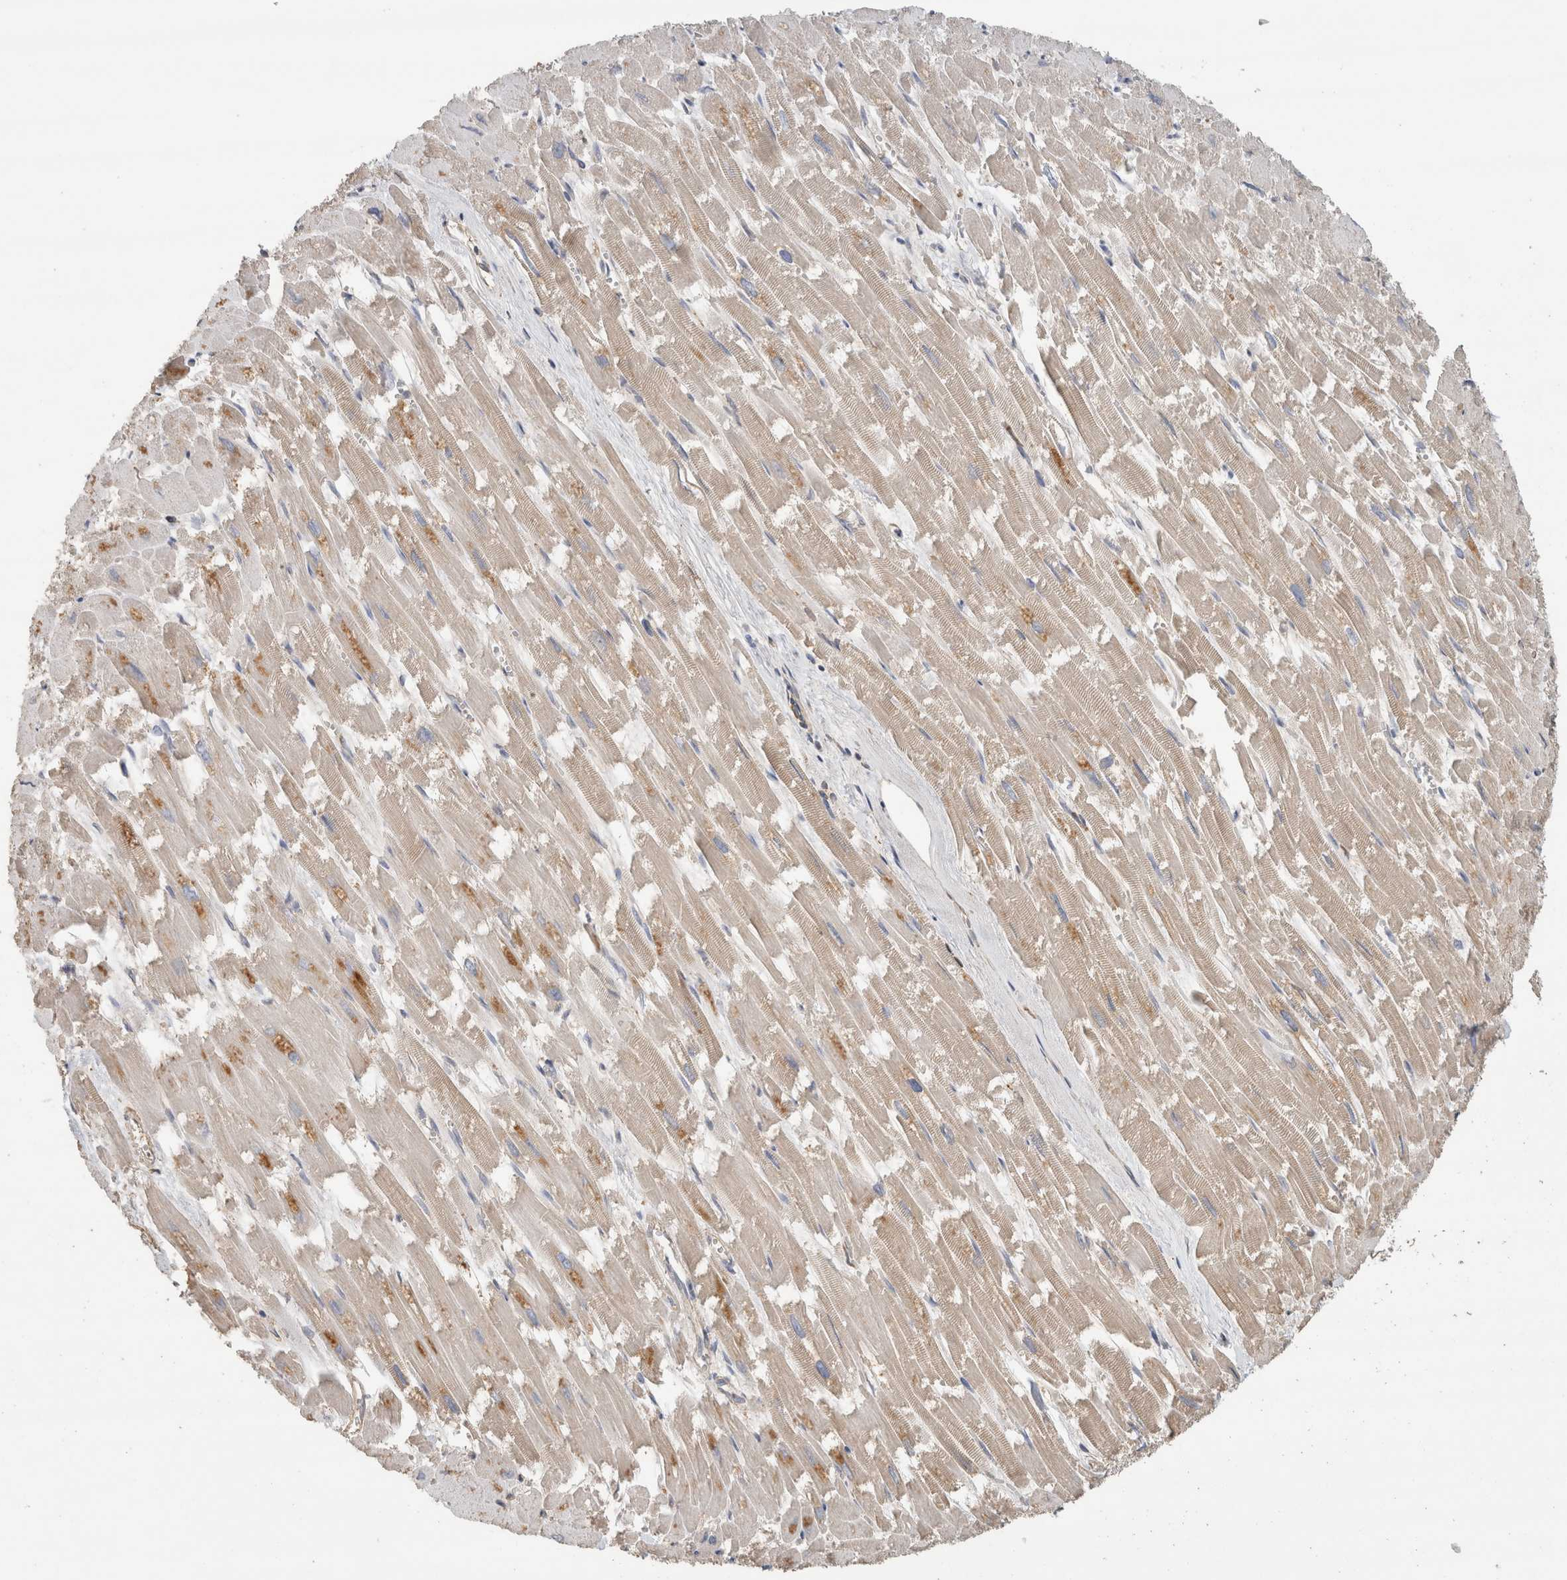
{"staining": {"intensity": "moderate", "quantity": "<25%", "location": "cytoplasmic/membranous"}, "tissue": "heart muscle", "cell_type": "Cardiomyocytes", "image_type": "normal", "snomed": [{"axis": "morphology", "description": "Normal tissue, NOS"}, {"axis": "topography", "description": "Heart"}], "caption": "About <25% of cardiomyocytes in benign human heart muscle reveal moderate cytoplasmic/membranous protein positivity as visualized by brown immunohistochemical staining.", "gene": "EIF4G3", "patient": {"sex": "male", "age": 54}}